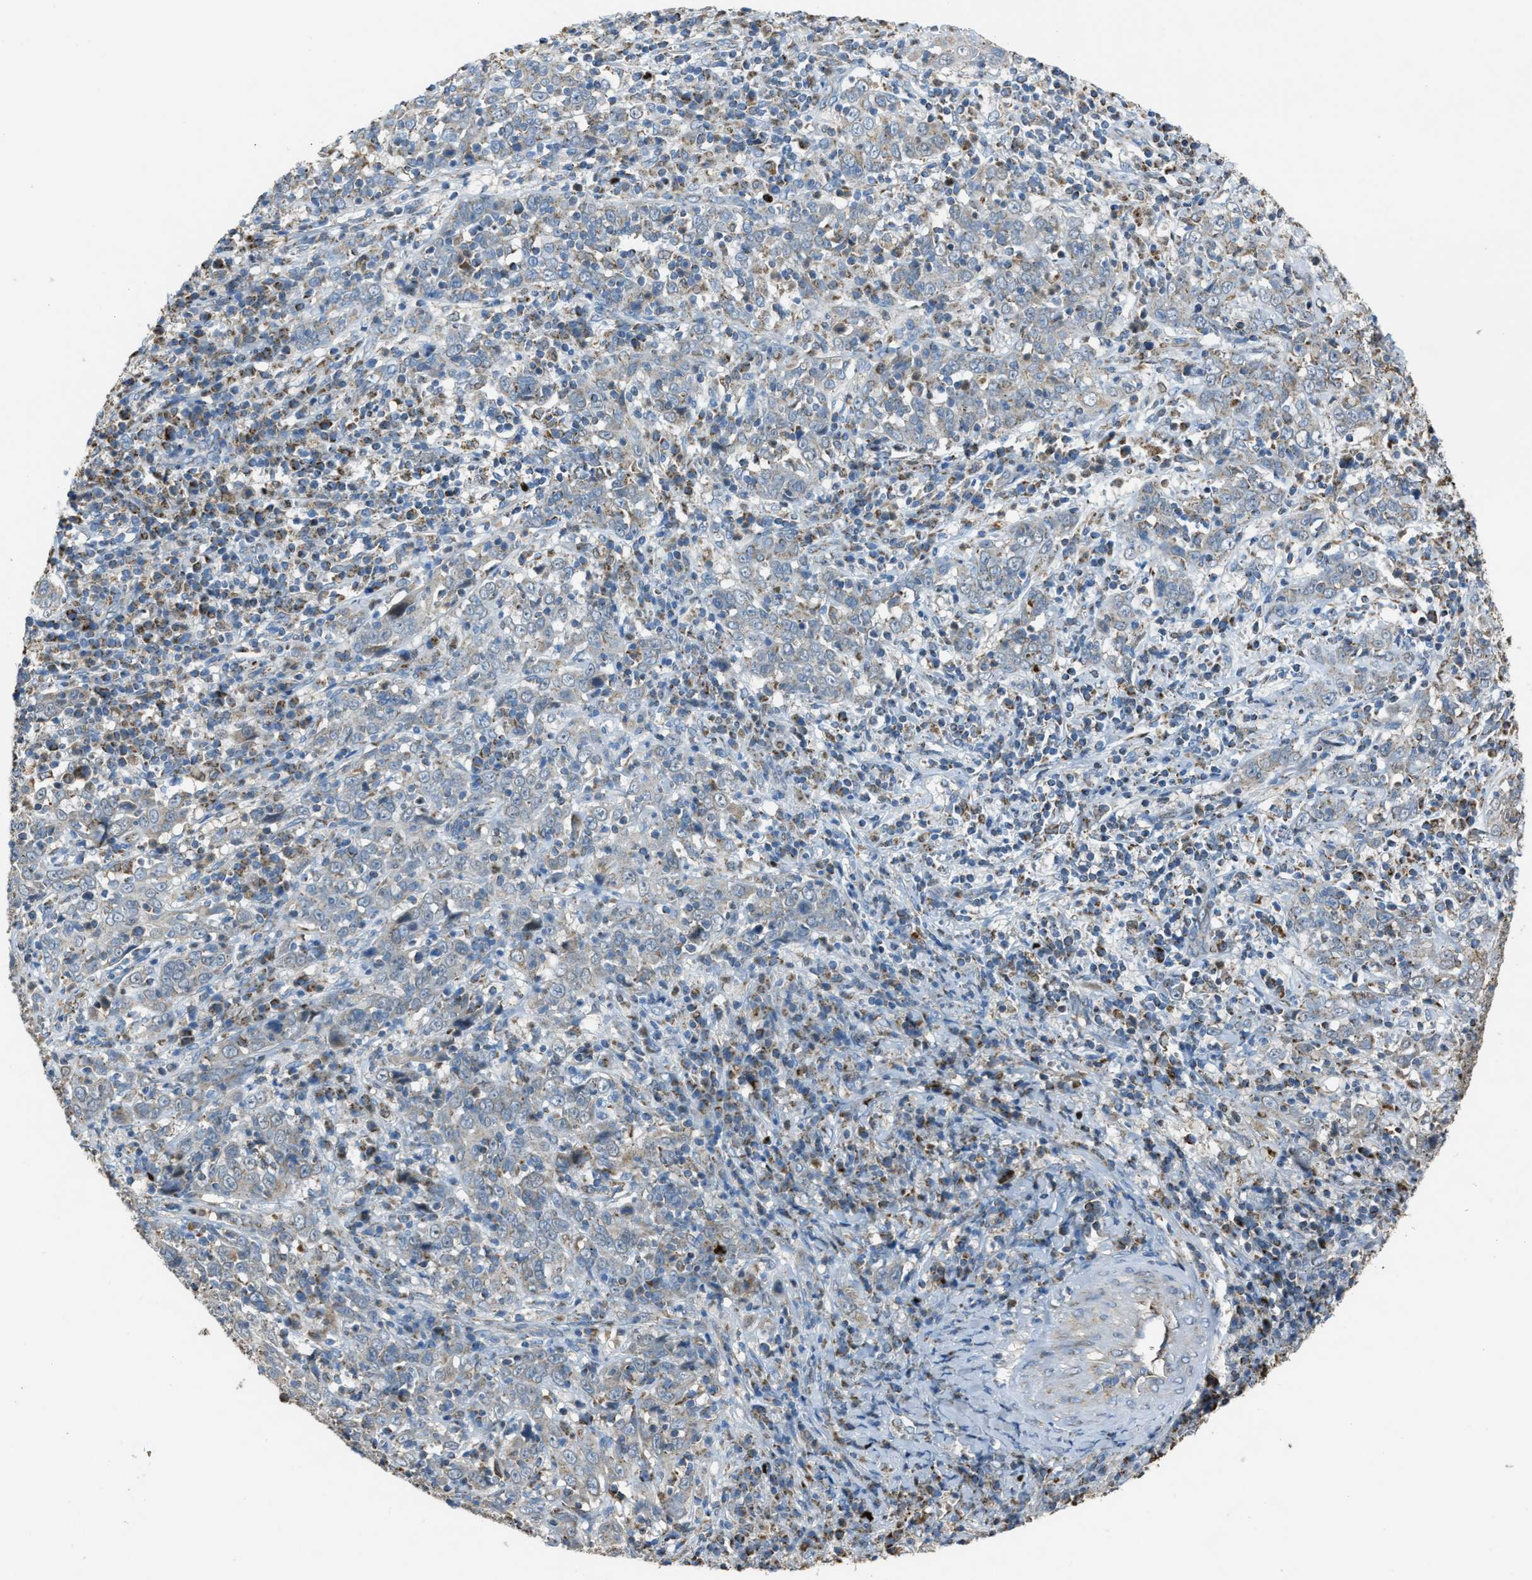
{"staining": {"intensity": "moderate", "quantity": "<25%", "location": "cytoplasmic/membranous"}, "tissue": "cervical cancer", "cell_type": "Tumor cells", "image_type": "cancer", "snomed": [{"axis": "morphology", "description": "Squamous cell carcinoma, NOS"}, {"axis": "topography", "description": "Cervix"}], "caption": "Immunohistochemistry (IHC) of cervical squamous cell carcinoma reveals low levels of moderate cytoplasmic/membranous staining in about <25% of tumor cells.", "gene": "SLC25A11", "patient": {"sex": "female", "age": 46}}